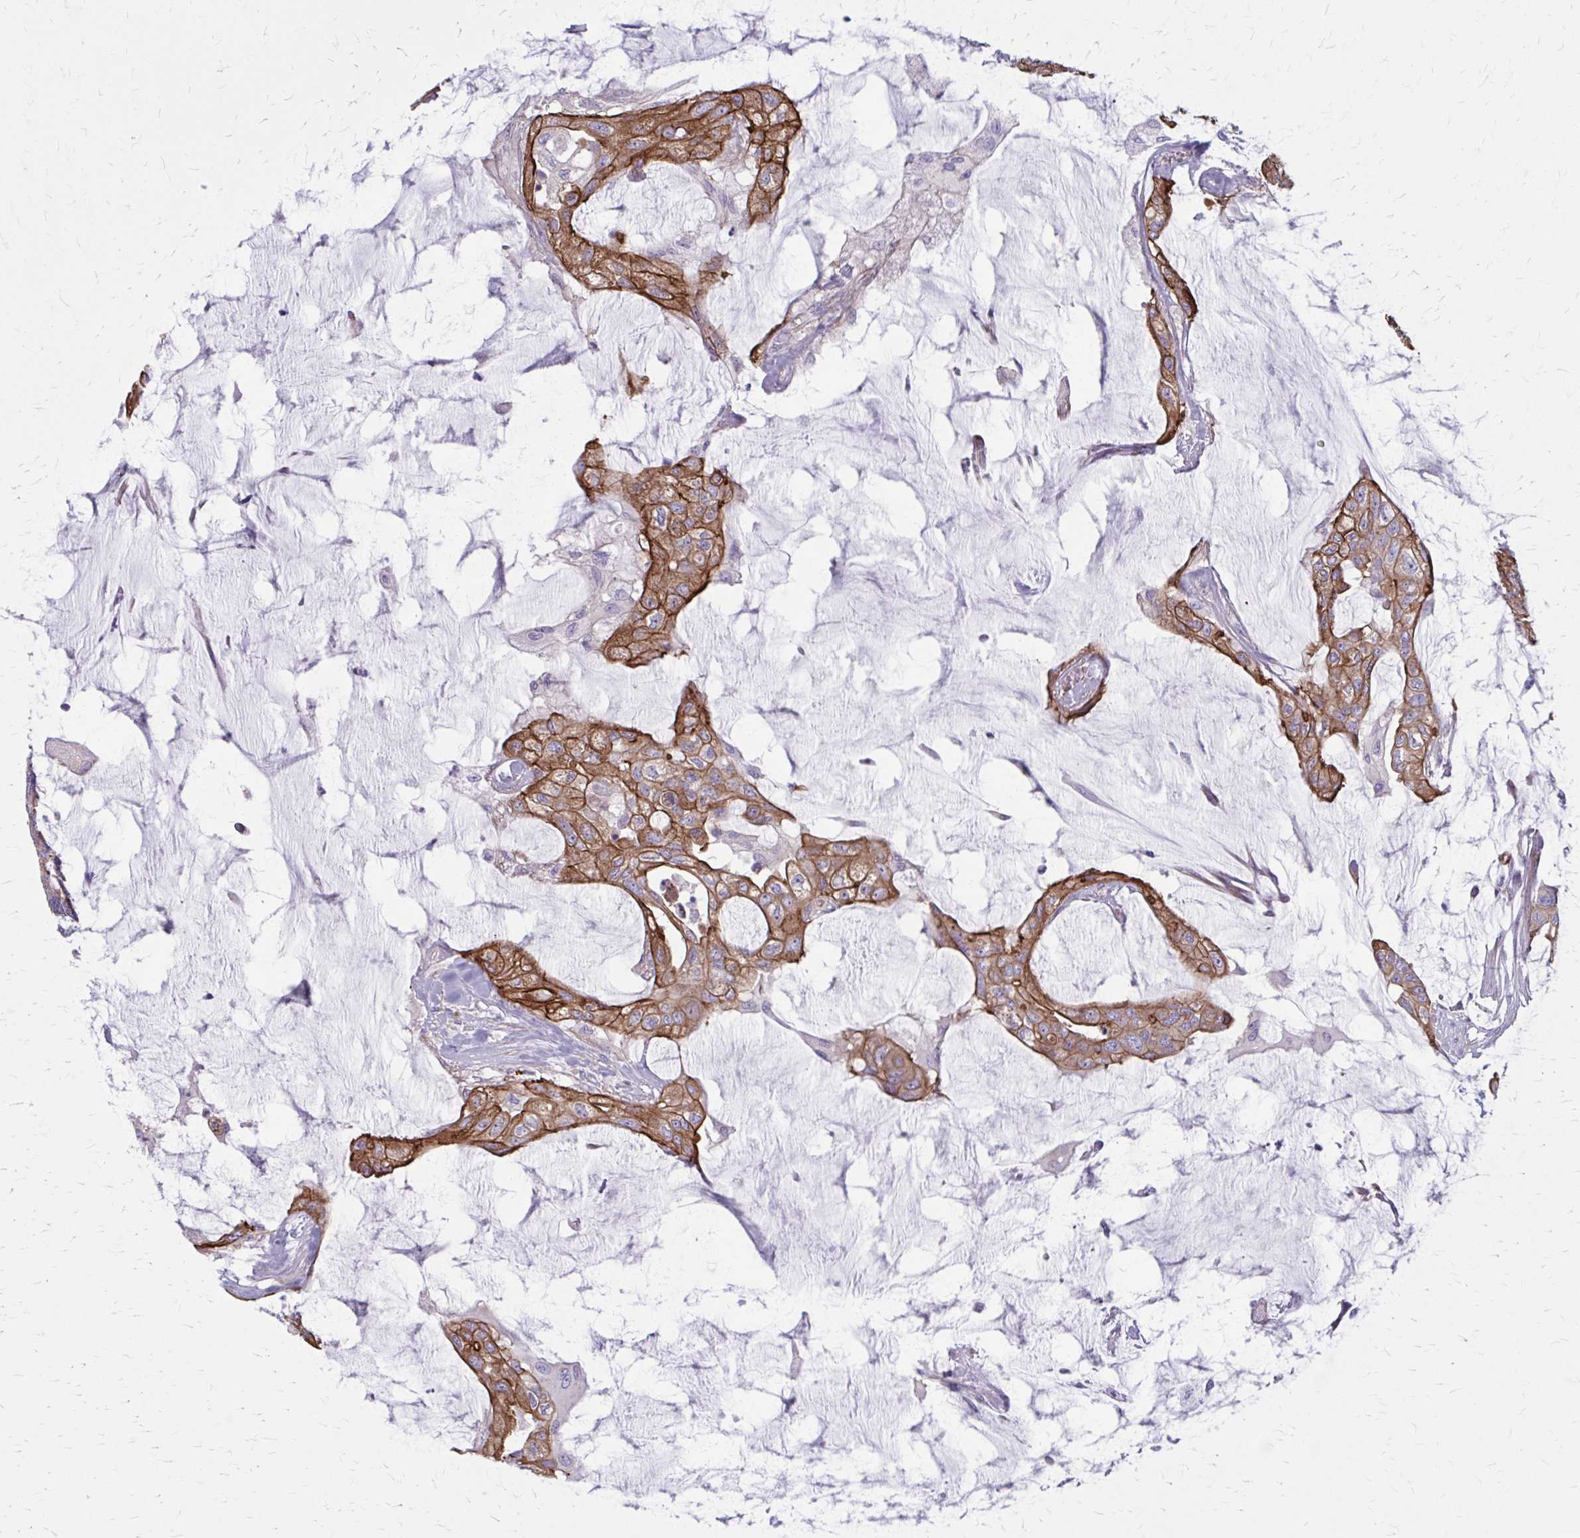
{"staining": {"intensity": "strong", "quantity": "25%-75%", "location": "cytoplasmic/membranous"}, "tissue": "colorectal cancer", "cell_type": "Tumor cells", "image_type": "cancer", "snomed": [{"axis": "morphology", "description": "Adenocarcinoma, NOS"}, {"axis": "topography", "description": "Rectum"}], "caption": "The immunohistochemical stain shows strong cytoplasmic/membranous positivity in tumor cells of colorectal cancer tissue.", "gene": "ZDHHC7", "patient": {"sex": "female", "age": 59}}